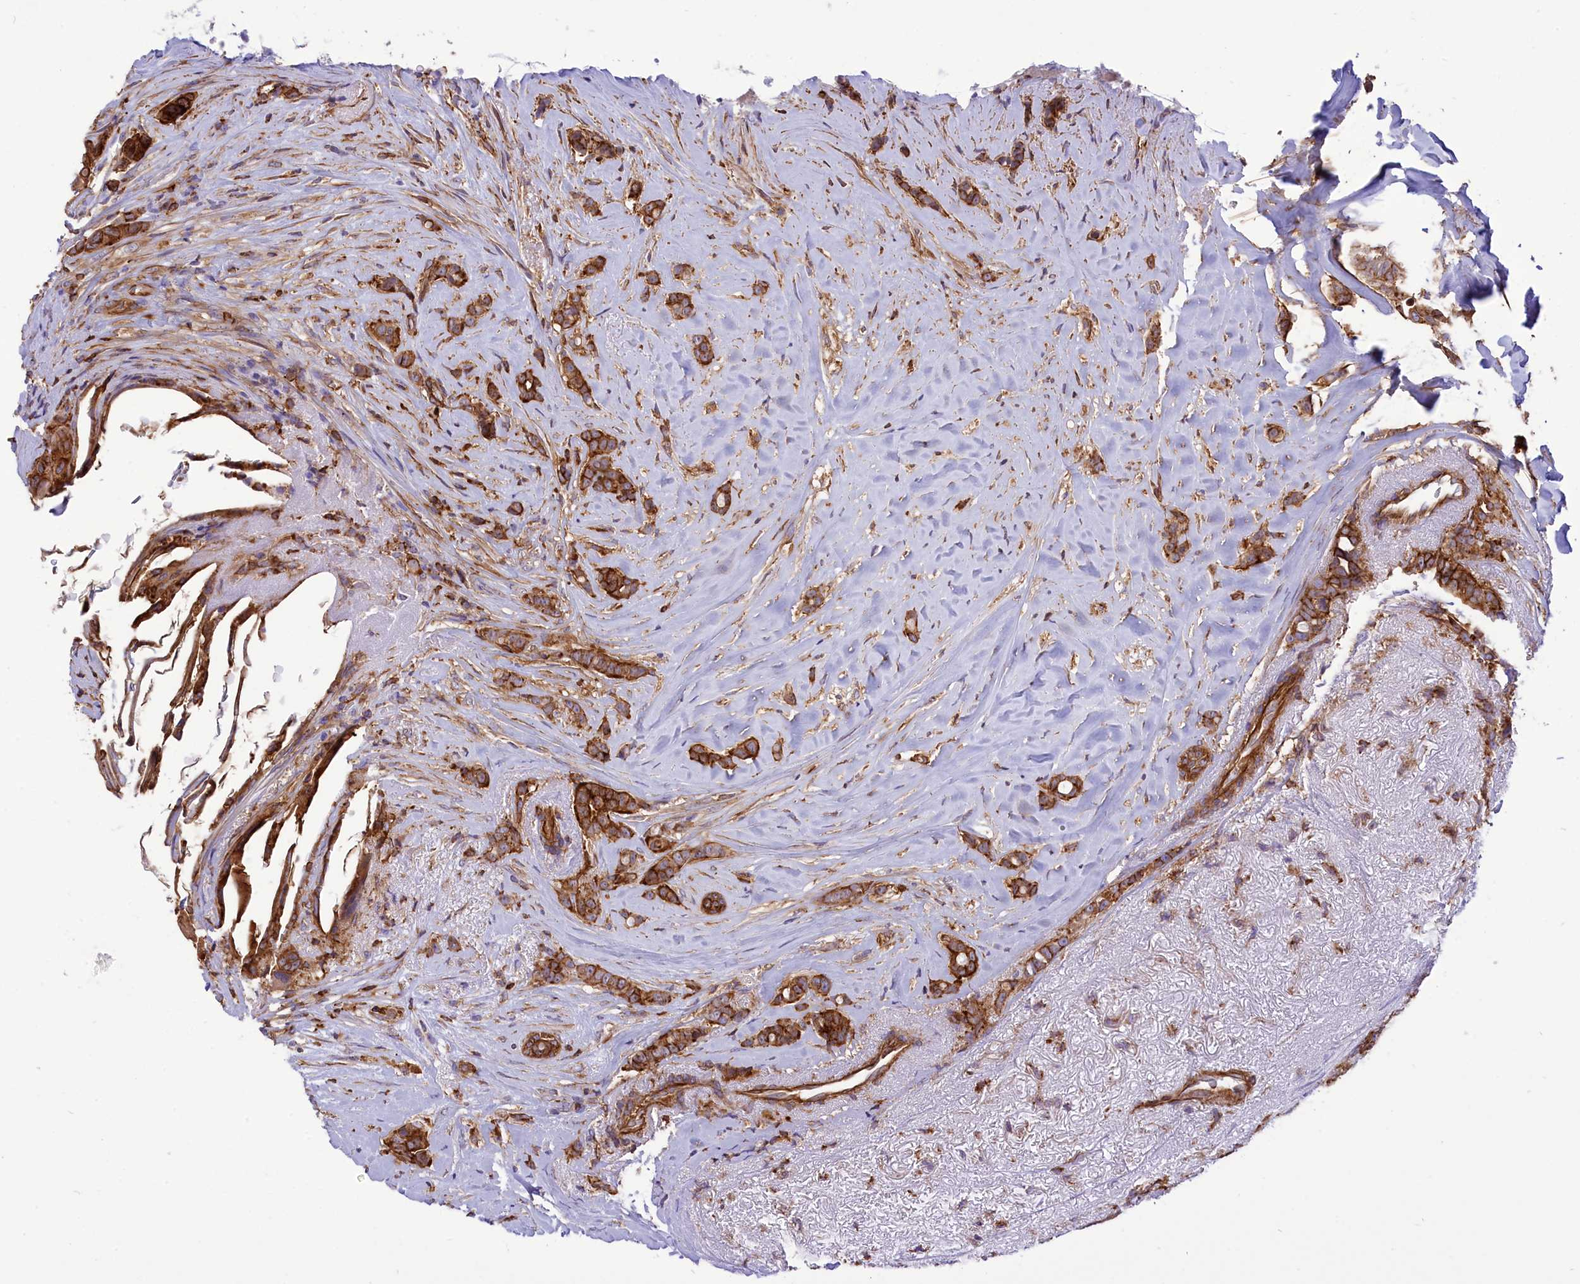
{"staining": {"intensity": "moderate", "quantity": ">75%", "location": "cytoplasmic/membranous"}, "tissue": "breast cancer", "cell_type": "Tumor cells", "image_type": "cancer", "snomed": [{"axis": "morphology", "description": "Lobular carcinoma"}, {"axis": "topography", "description": "Breast"}], "caption": "A brown stain labels moderate cytoplasmic/membranous staining of a protein in breast cancer tumor cells.", "gene": "SEPTIN9", "patient": {"sex": "female", "age": 51}}